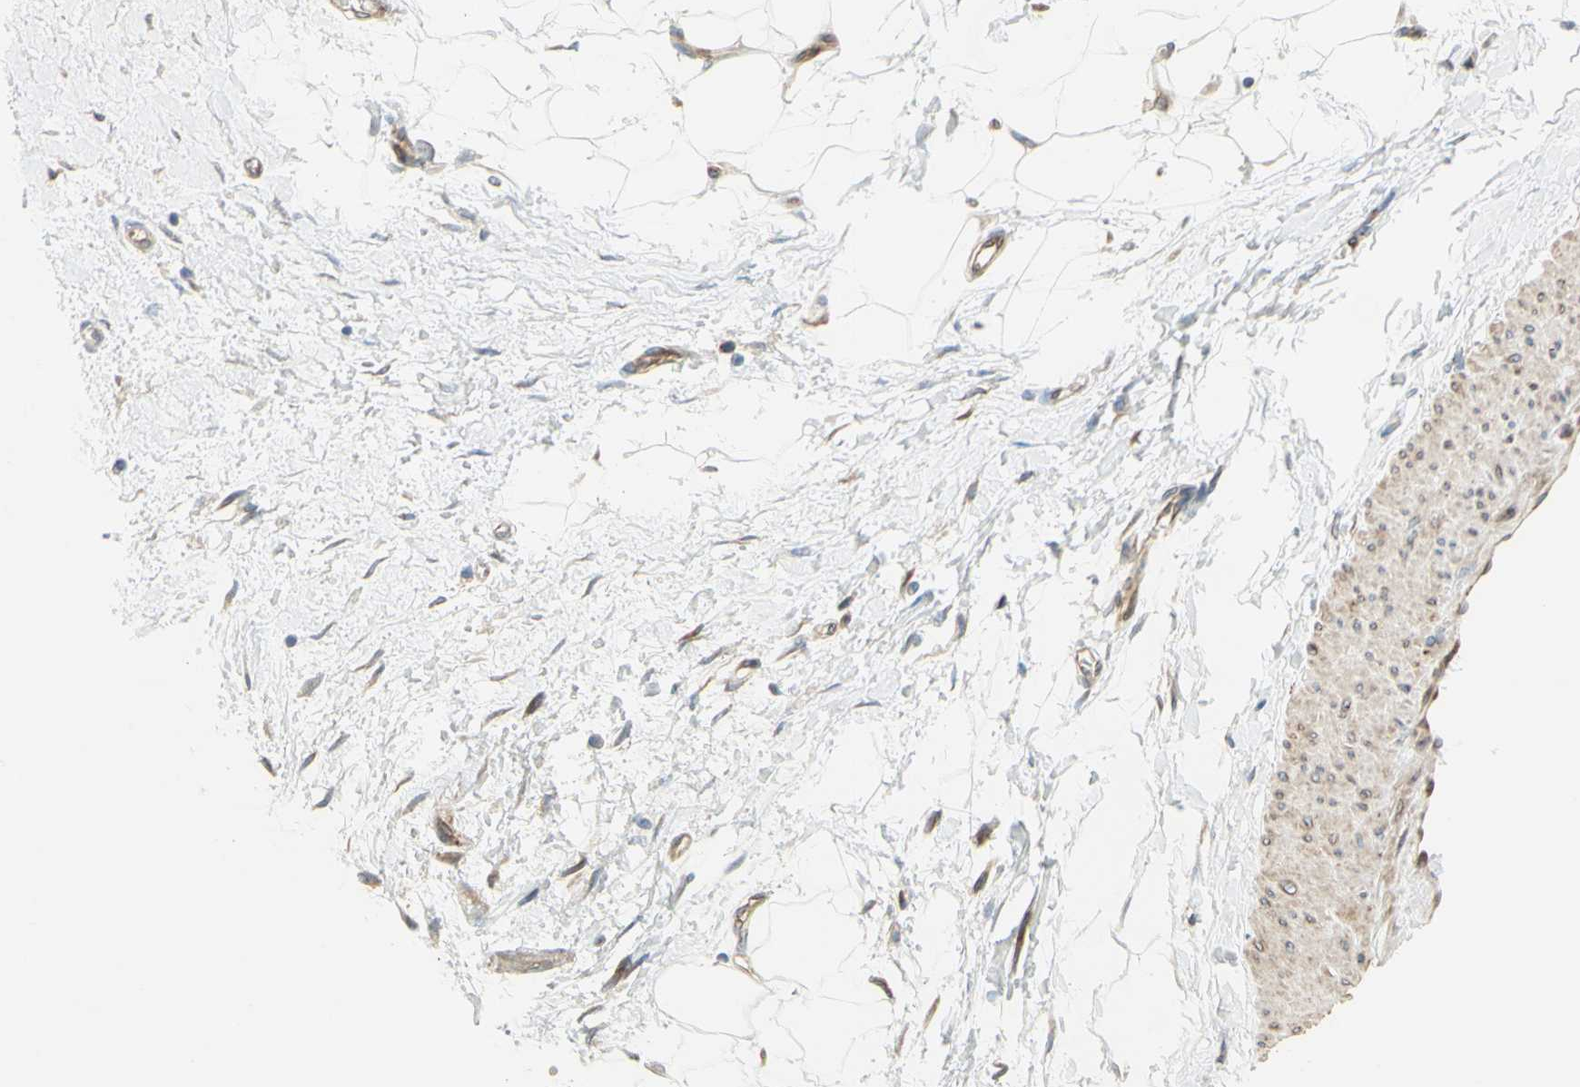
{"staining": {"intensity": "weak", "quantity": "25%-75%", "location": "cytoplasmic/membranous"}, "tissue": "adipose tissue", "cell_type": "Adipocytes", "image_type": "normal", "snomed": [{"axis": "morphology", "description": "Normal tissue, NOS"}, {"axis": "topography", "description": "Vascular tissue"}], "caption": "Brown immunohistochemical staining in benign adipose tissue demonstrates weak cytoplasmic/membranous positivity in about 25%-75% of adipocytes.", "gene": "TRAF2", "patient": {"sex": "male", "age": 41}}